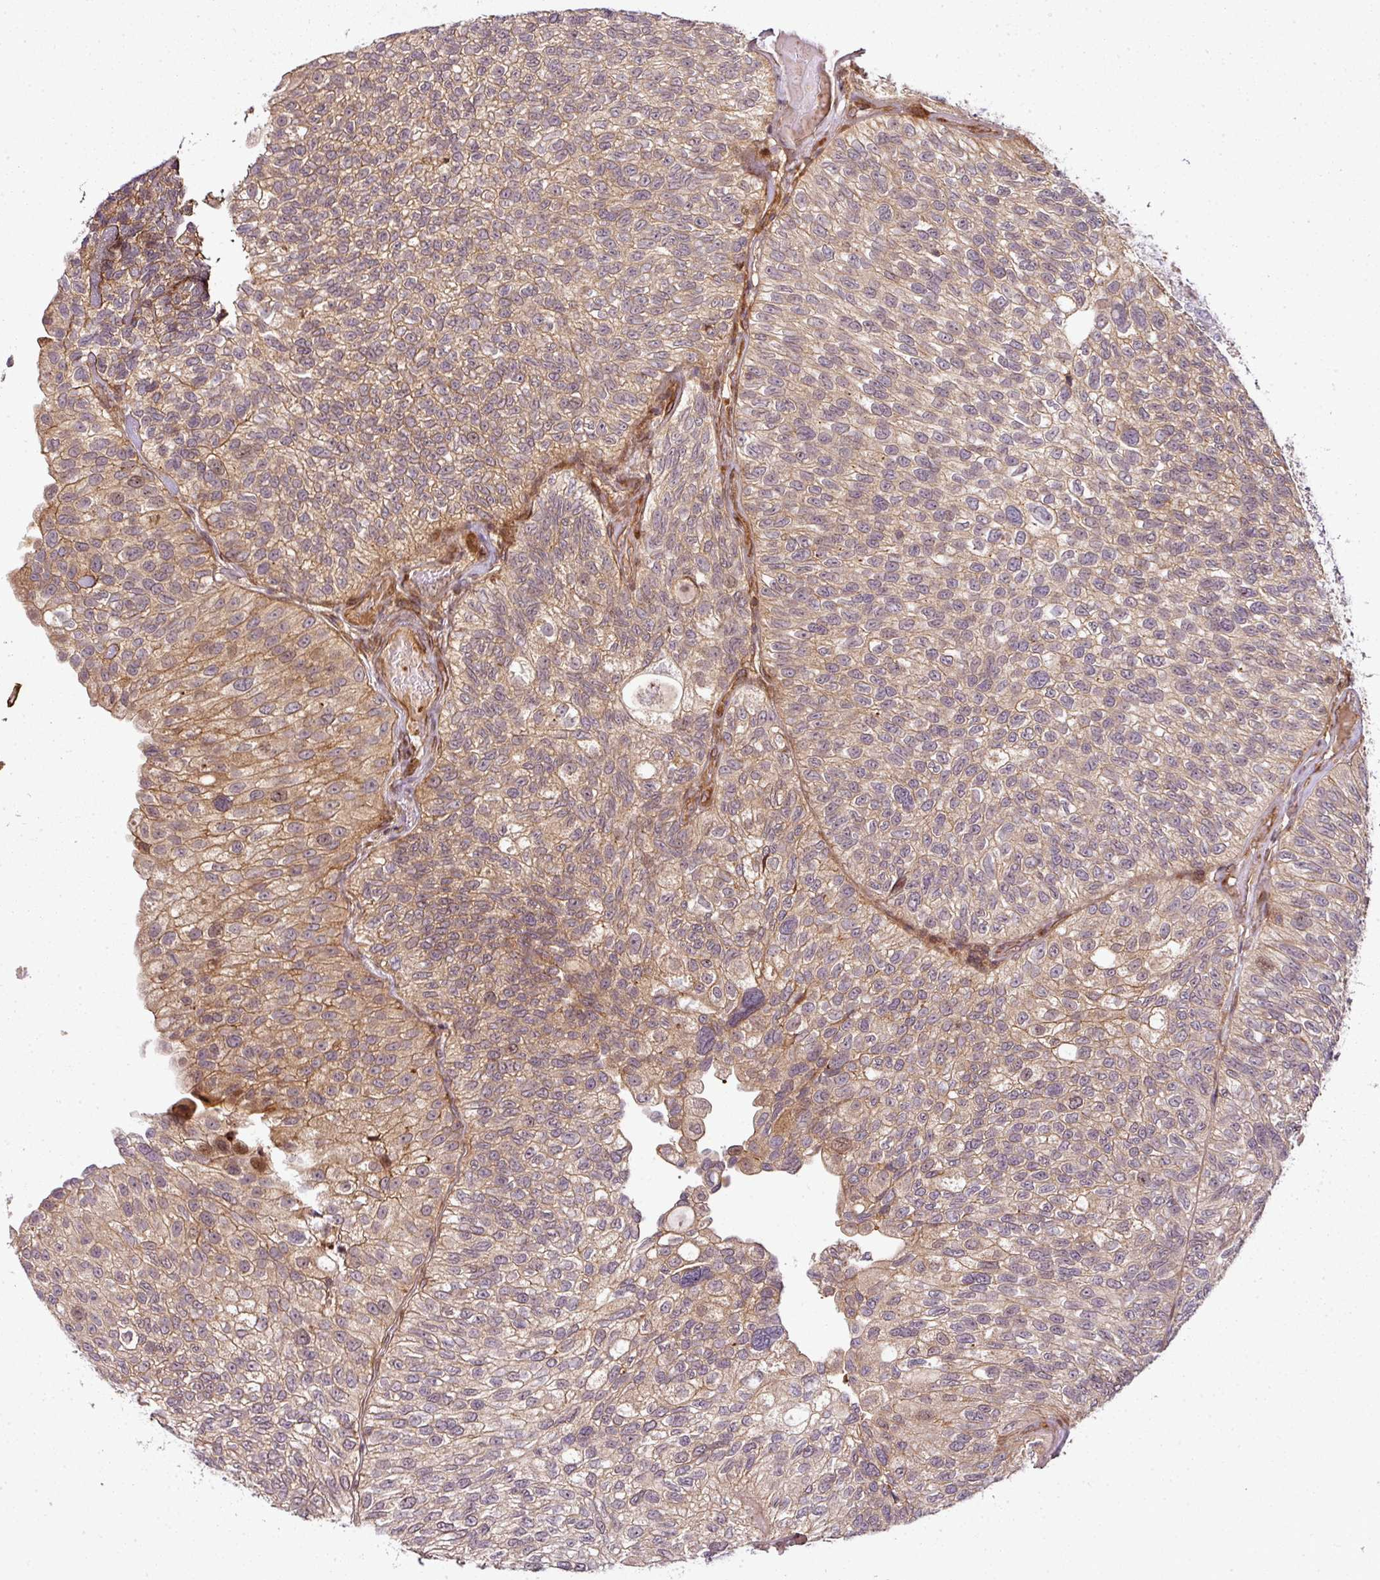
{"staining": {"intensity": "moderate", "quantity": ">75%", "location": "cytoplasmic/membranous"}, "tissue": "urothelial cancer", "cell_type": "Tumor cells", "image_type": "cancer", "snomed": [{"axis": "morphology", "description": "Urothelial carcinoma, NOS"}, {"axis": "topography", "description": "Urinary bladder"}], "caption": "Brown immunohistochemical staining in urothelial cancer exhibits moderate cytoplasmic/membranous staining in approximately >75% of tumor cells.", "gene": "ATAT1", "patient": {"sex": "male", "age": 87}}